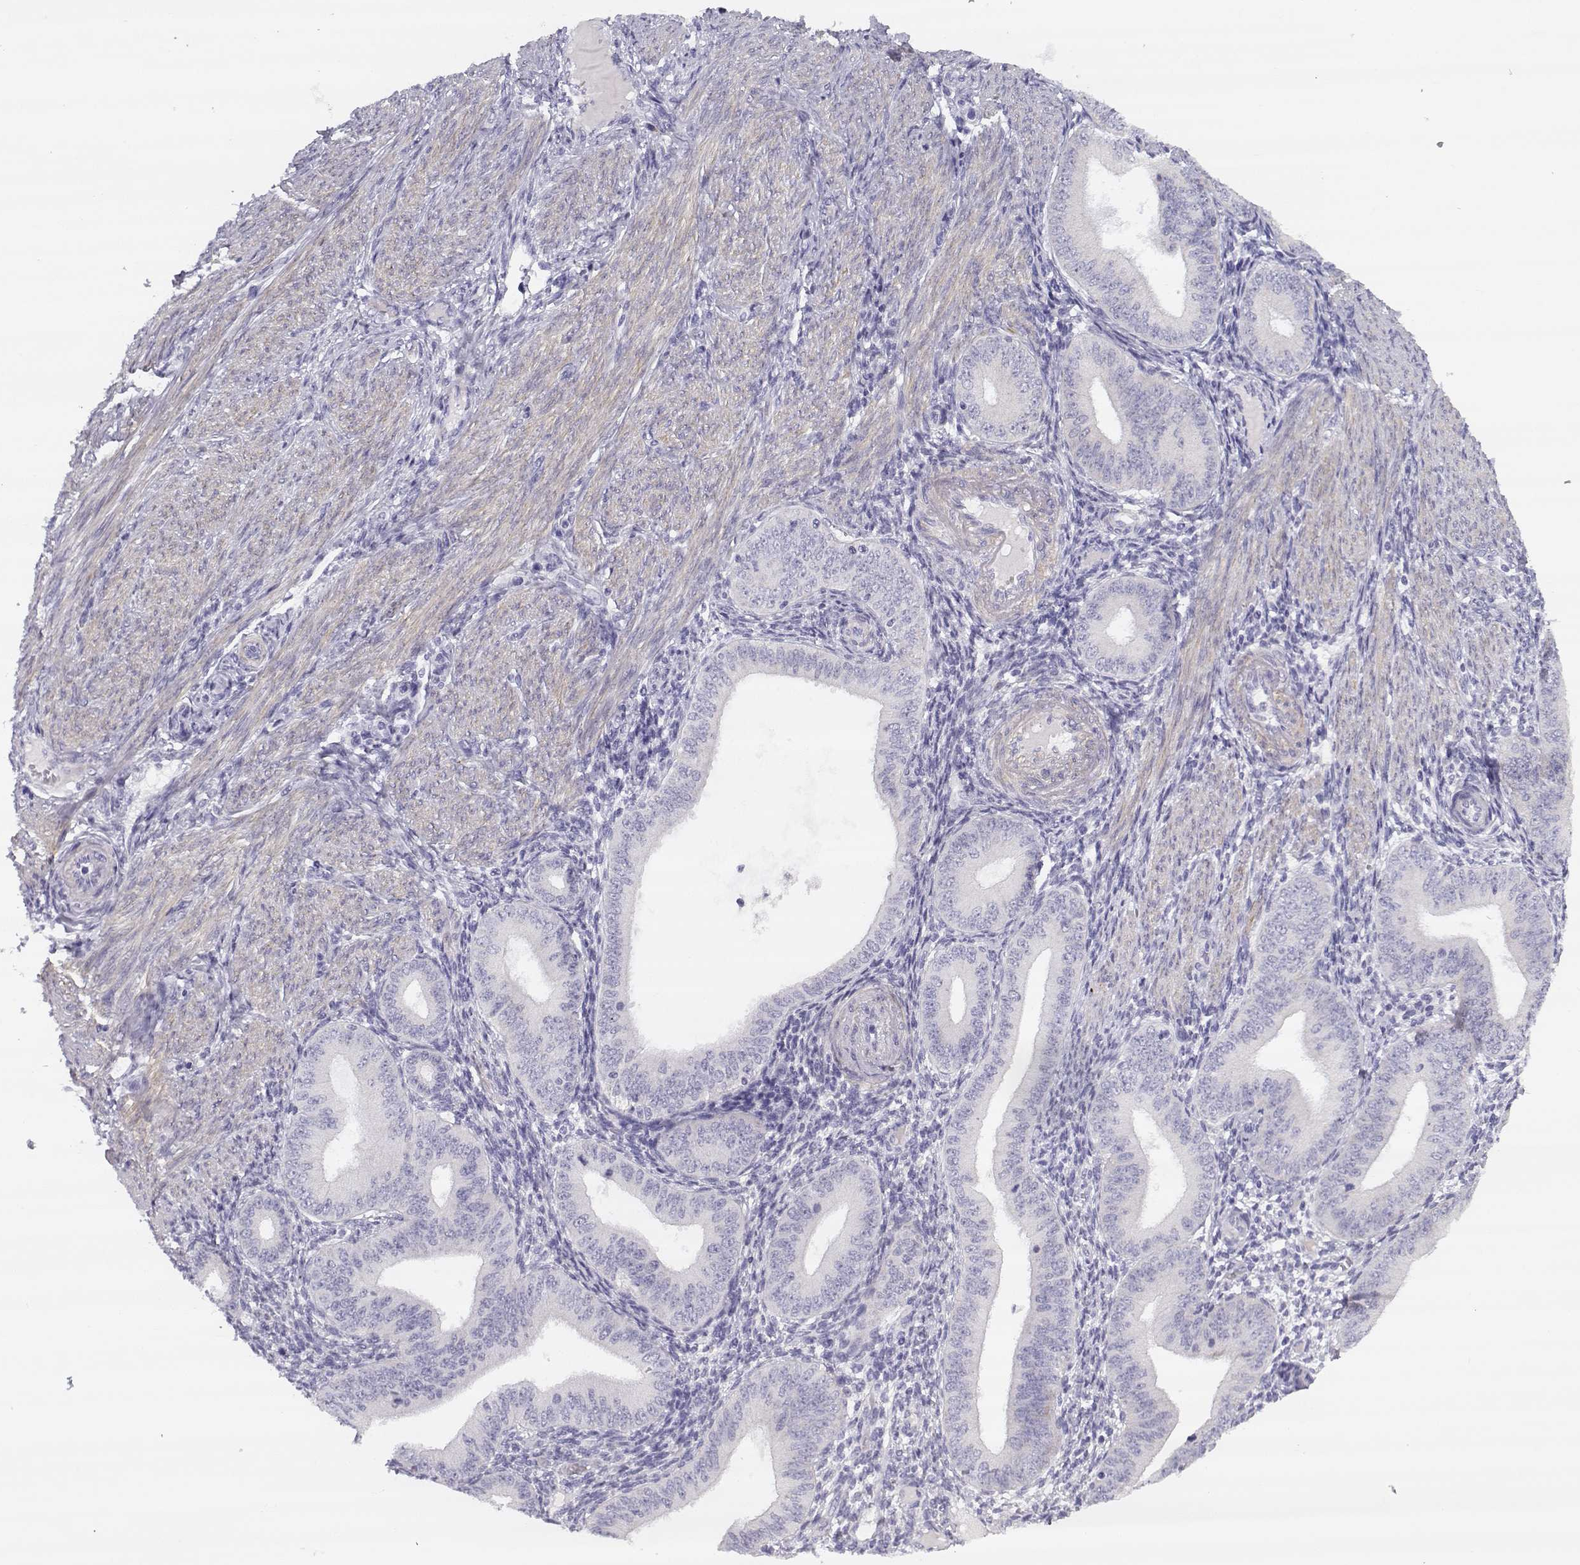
{"staining": {"intensity": "negative", "quantity": "none", "location": "none"}, "tissue": "endometrium", "cell_type": "Cells in endometrial stroma", "image_type": "normal", "snomed": [{"axis": "morphology", "description": "Normal tissue, NOS"}, {"axis": "topography", "description": "Endometrium"}], "caption": "Immunohistochemistry (IHC) image of unremarkable endometrium: endometrium stained with DAB (3,3'-diaminobenzidine) shows no significant protein expression in cells in endometrial stroma.", "gene": "CREB3L3", "patient": {"sex": "female", "age": 39}}